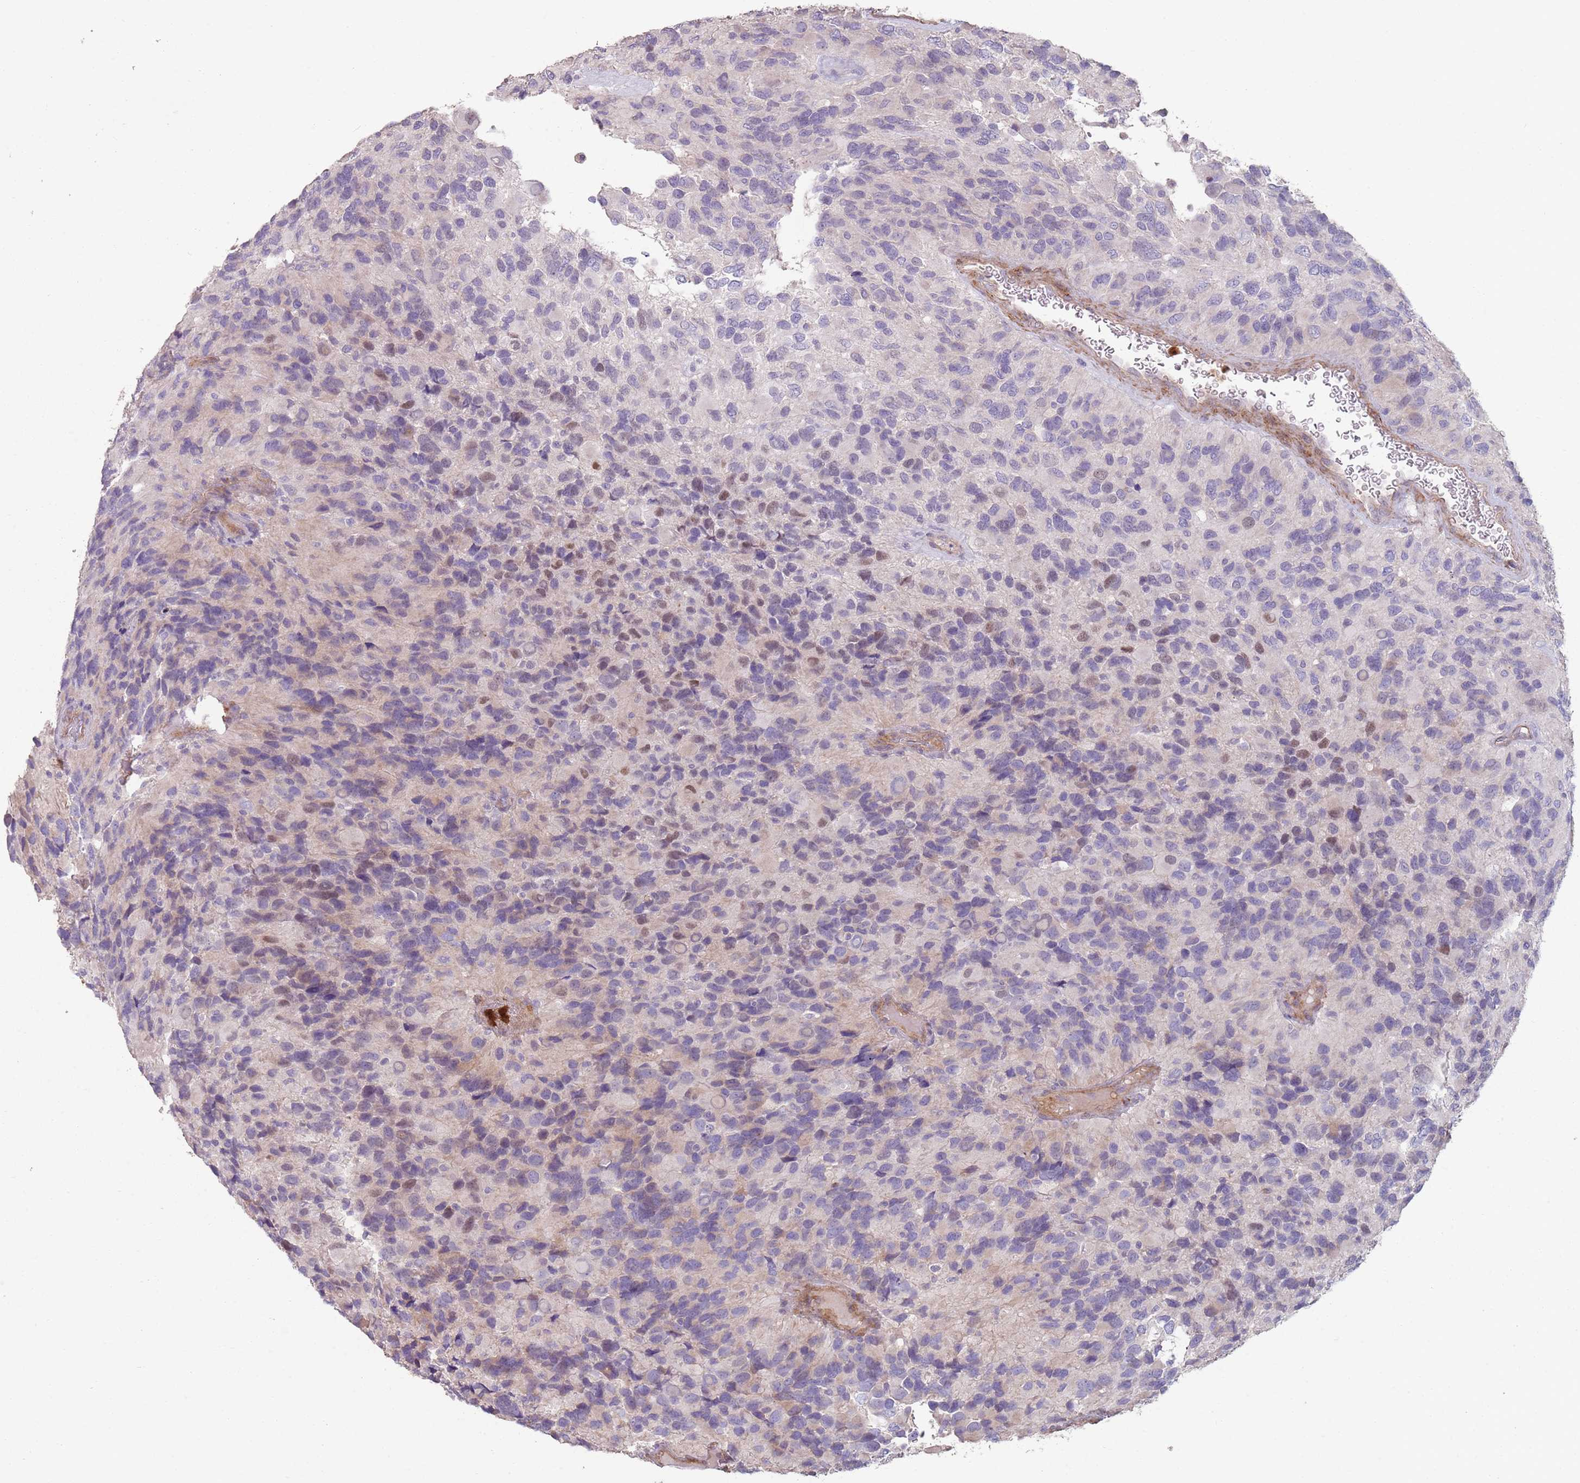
{"staining": {"intensity": "negative", "quantity": "none", "location": "none"}, "tissue": "glioma", "cell_type": "Tumor cells", "image_type": "cancer", "snomed": [{"axis": "morphology", "description": "Glioma, malignant, High grade"}, {"axis": "topography", "description": "Brain"}], "caption": "The immunohistochemistry photomicrograph has no significant staining in tumor cells of high-grade glioma (malignant) tissue.", "gene": "PHLPP2", "patient": {"sex": "male", "age": 77}}